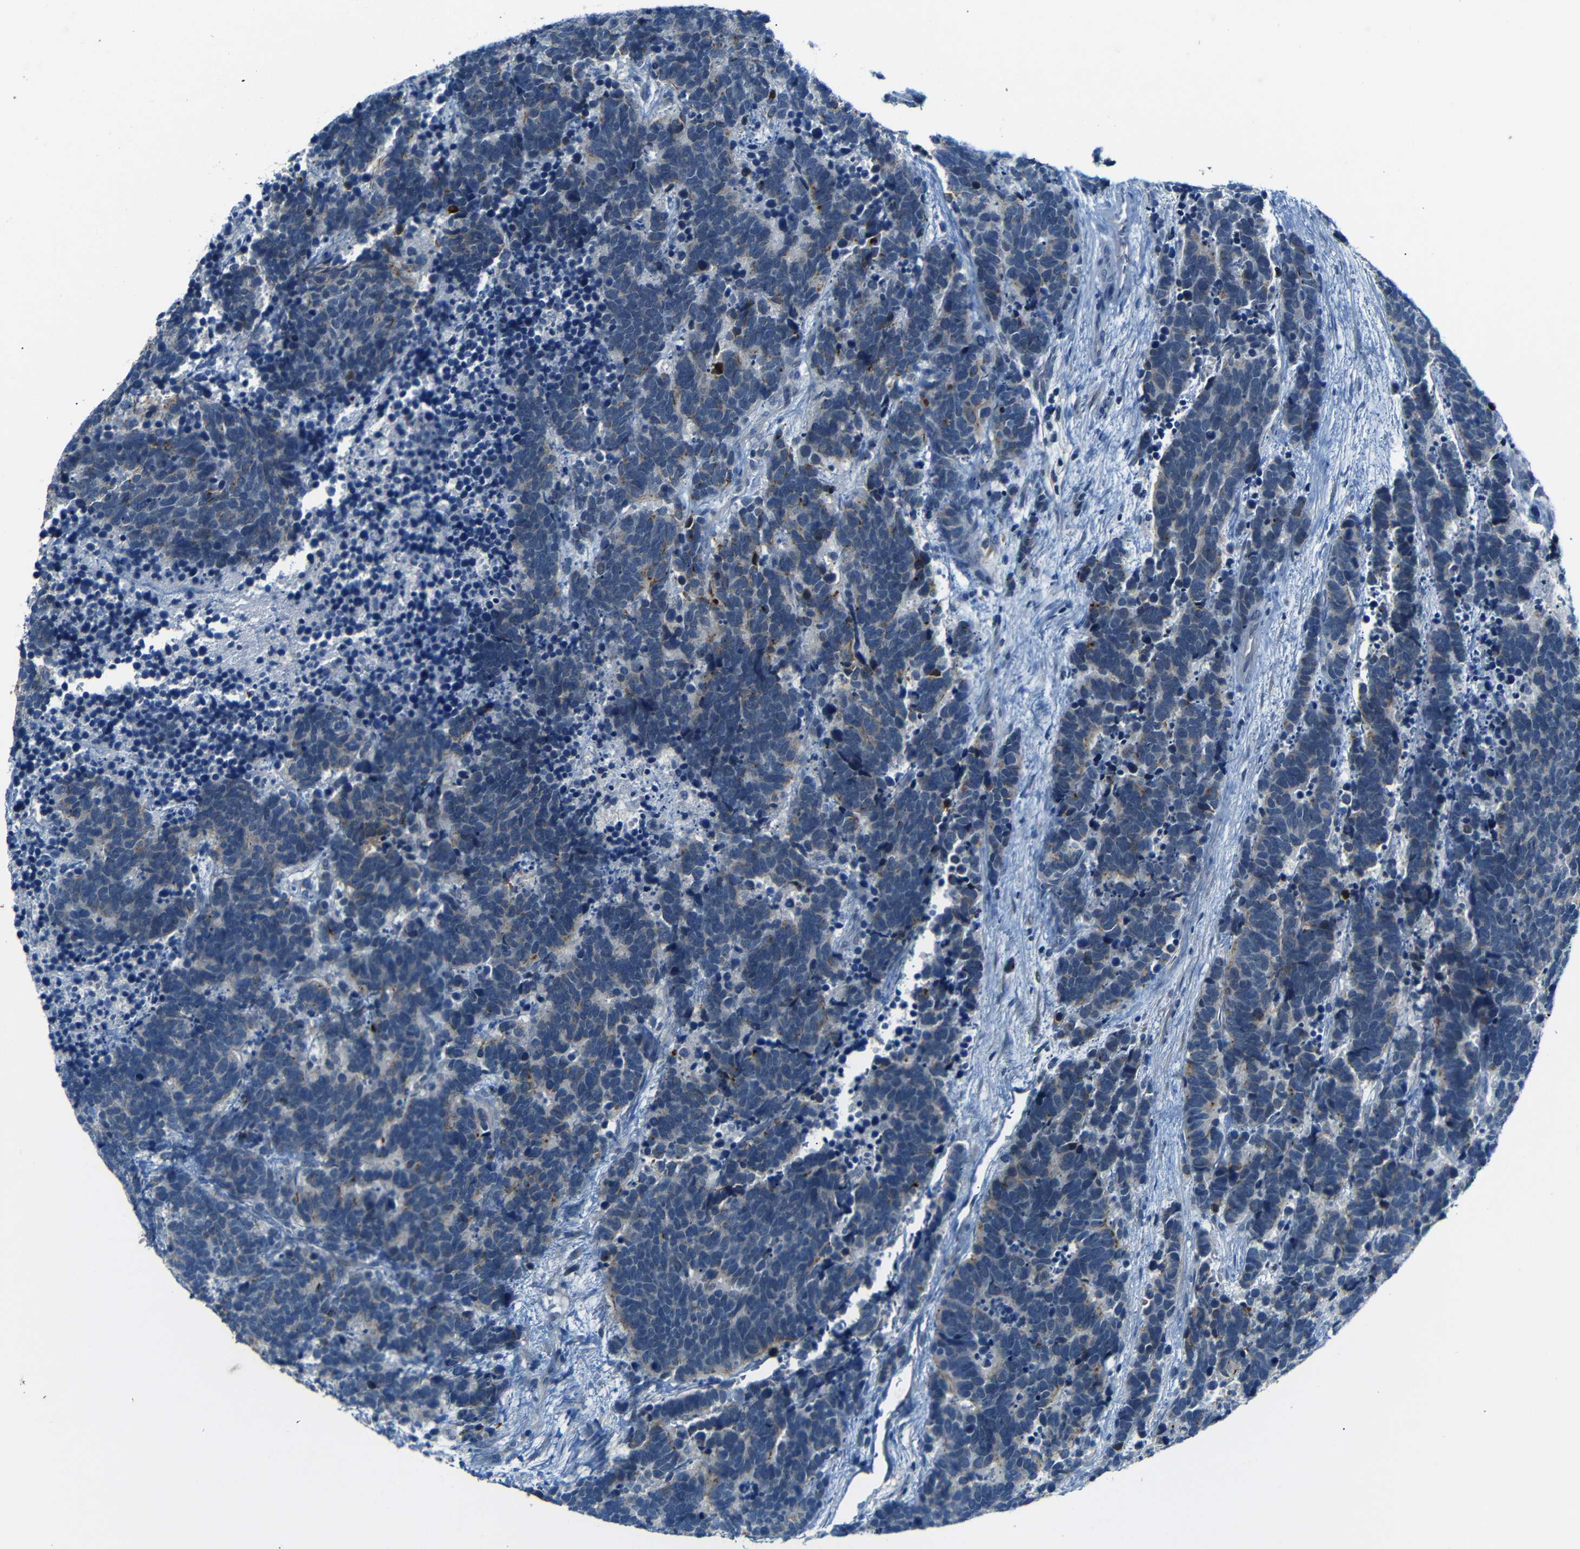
{"staining": {"intensity": "moderate", "quantity": "<25%", "location": "cytoplasmic/membranous"}, "tissue": "carcinoid", "cell_type": "Tumor cells", "image_type": "cancer", "snomed": [{"axis": "morphology", "description": "Carcinoma, NOS"}, {"axis": "morphology", "description": "Carcinoid, malignant, NOS"}, {"axis": "topography", "description": "Urinary bladder"}], "caption": "Immunohistochemistry of human carcinoma reveals low levels of moderate cytoplasmic/membranous positivity in approximately <25% of tumor cells. (Brightfield microscopy of DAB IHC at high magnification).", "gene": "ANK3", "patient": {"sex": "male", "age": 57}}